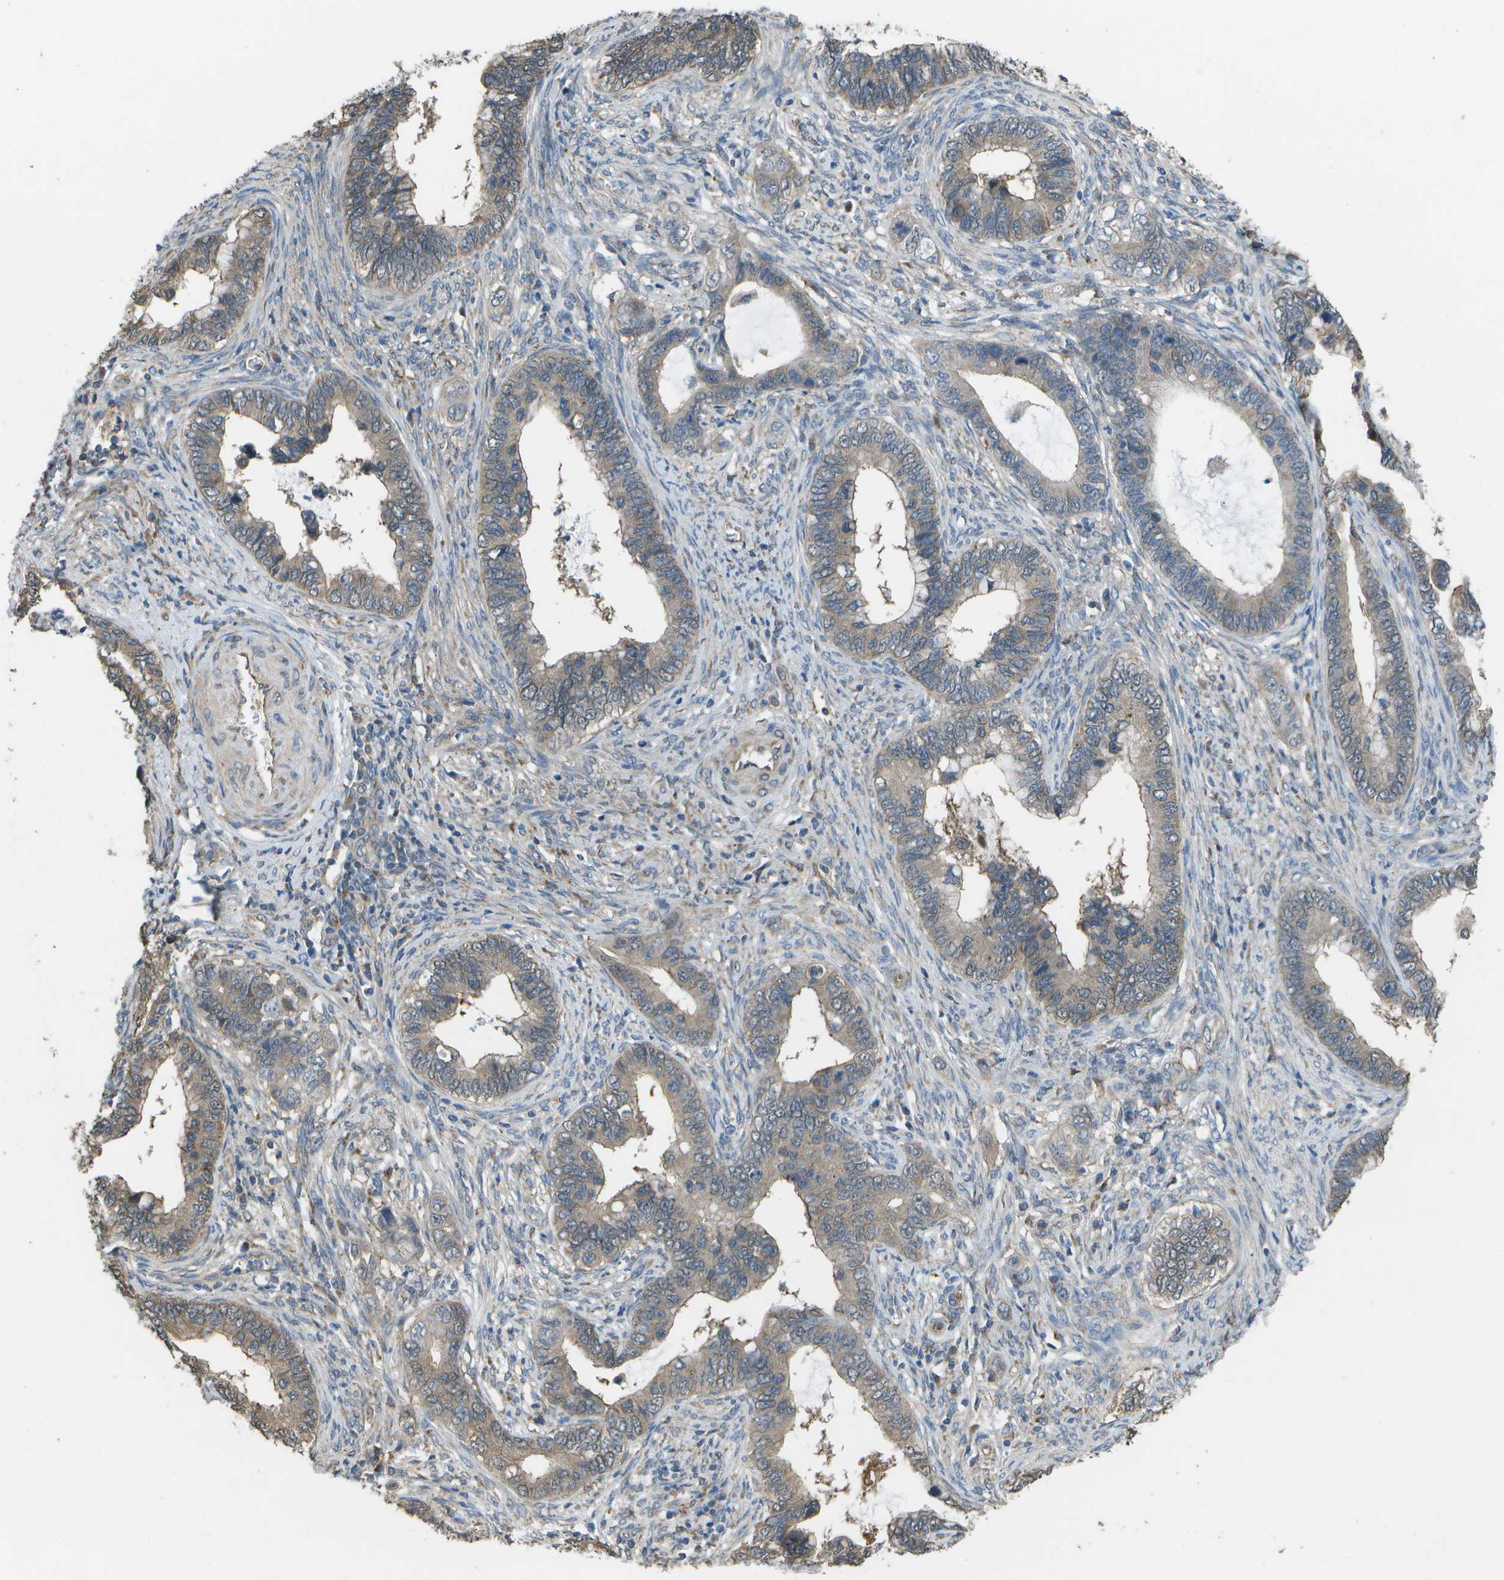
{"staining": {"intensity": "weak", "quantity": "25%-75%", "location": "cytoplasmic/membranous"}, "tissue": "cervical cancer", "cell_type": "Tumor cells", "image_type": "cancer", "snomed": [{"axis": "morphology", "description": "Adenocarcinoma, NOS"}, {"axis": "topography", "description": "Cervix"}], "caption": "High-magnification brightfield microscopy of cervical adenocarcinoma stained with DAB (3,3'-diaminobenzidine) (brown) and counterstained with hematoxylin (blue). tumor cells exhibit weak cytoplasmic/membranous expression is identified in approximately25%-75% of cells.", "gene": "CLNS1A", "patient": {"sex": "female", "age": 44}}